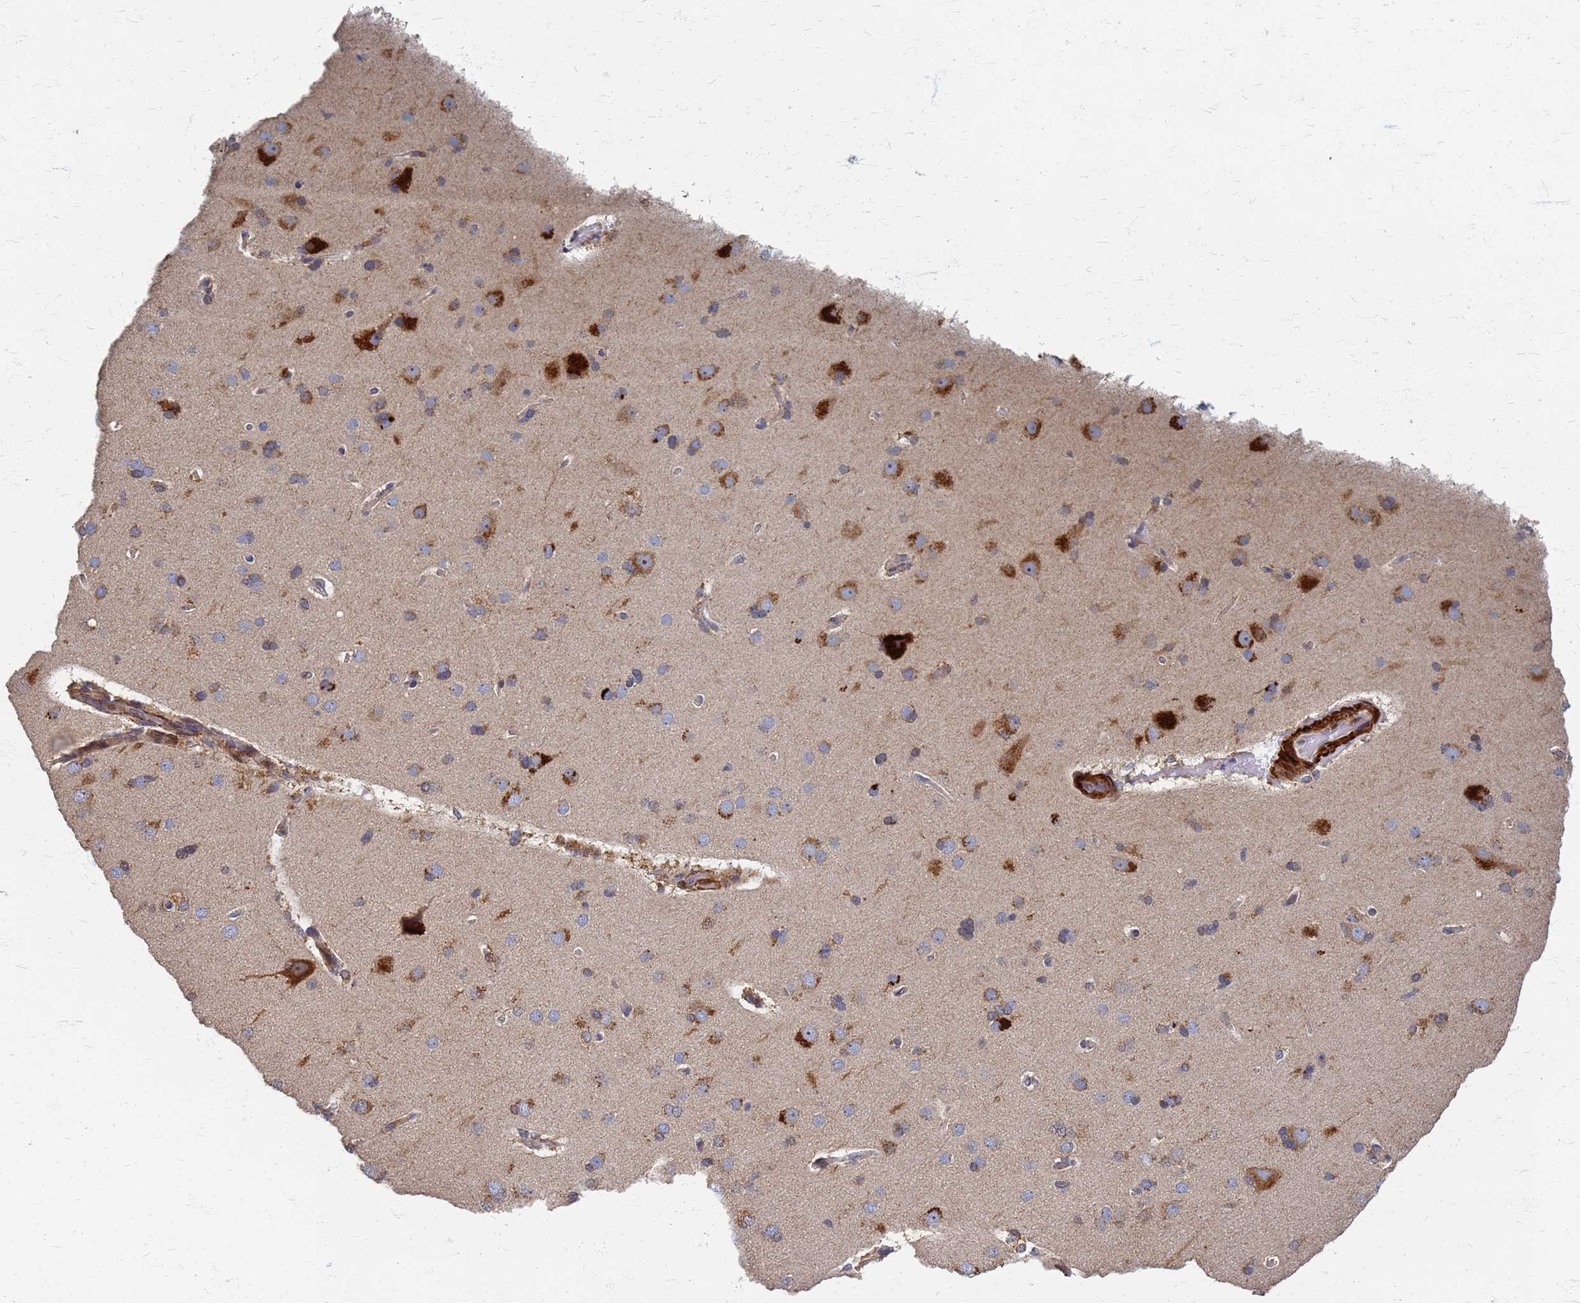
{"staining": {"intensity": "strong", "quantity": "25%-75%", "location": "cytoplasmic/membranous"}, "tissue": "cerebral cortex", "cell_type": "Endothelial cells", "image_type": "normal", "snomed": [{"axis": "morphology", "description": "Normal tissue, NOS"}, {"axis": "topography", "description": "Cerebral cortex"}], "caption": "This image shows IHC staining of unremarkable cerebral cortex, with high strong cytoplasmic/membranous staining in approximately 25%-75% of endothelial cells.", "gene": "ATPAF1", "patient": {"sex": "male", "age": 62}}